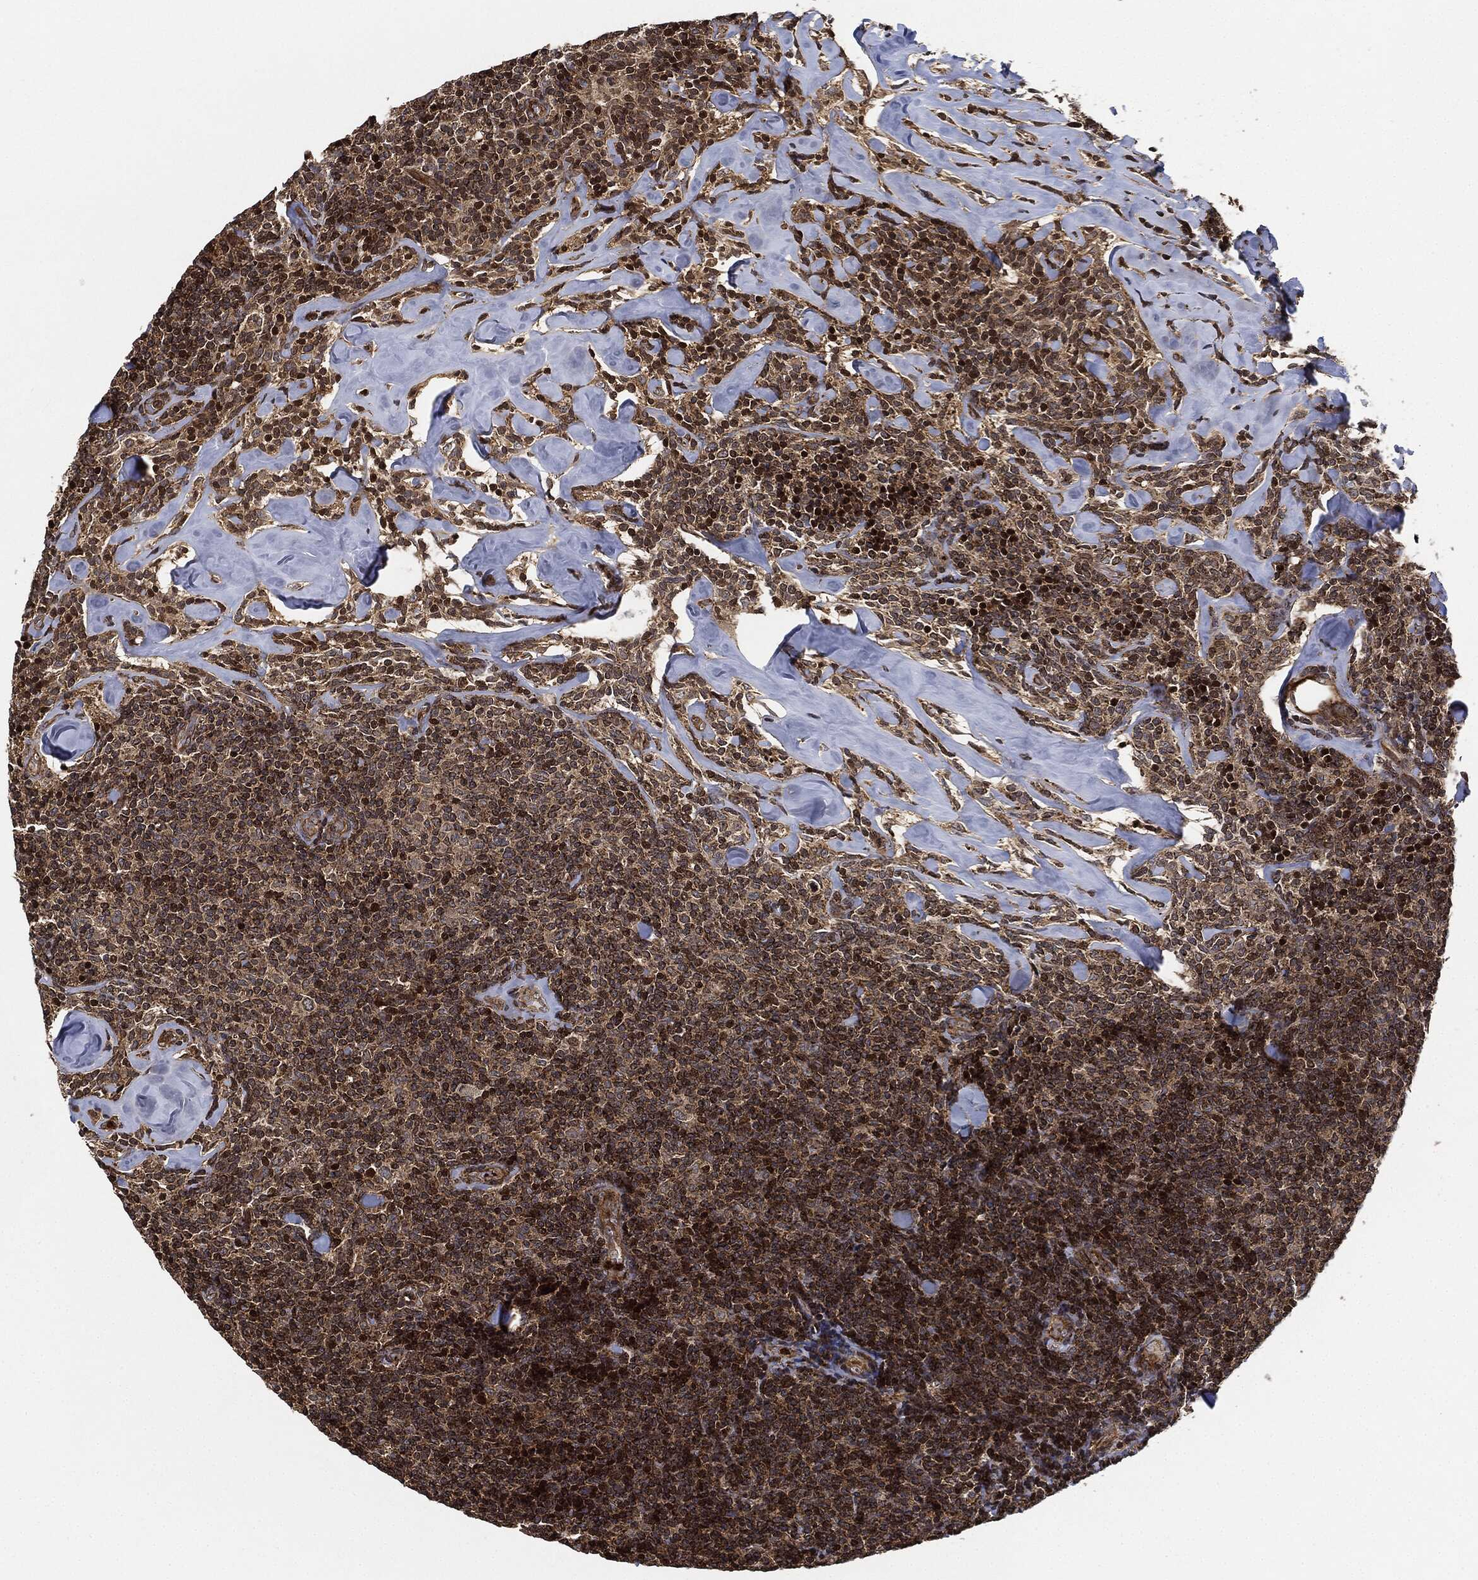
{"staining": {"intensity": "strong", "quantity": "25%-75%", "location": "nuclear"}, "tissue": "lymphoma", "cell_type": "Tumor cells", "image_type": "cancer", "snomed": [{"axis": "morphology", "description": "Malignant lymphoma, non-Hodgkin's type, Low grade"}, {"axis": "topography", "description": "Lymph node"}], "caption": "Strong nuclear protein expression is appreciated in about 25%-75% of tumor cells in low-grade malignant lymphoma, non-Hodgkin's type.", "gene": "MAP3K3", "patient": {"sex": "female", "age": 56}}